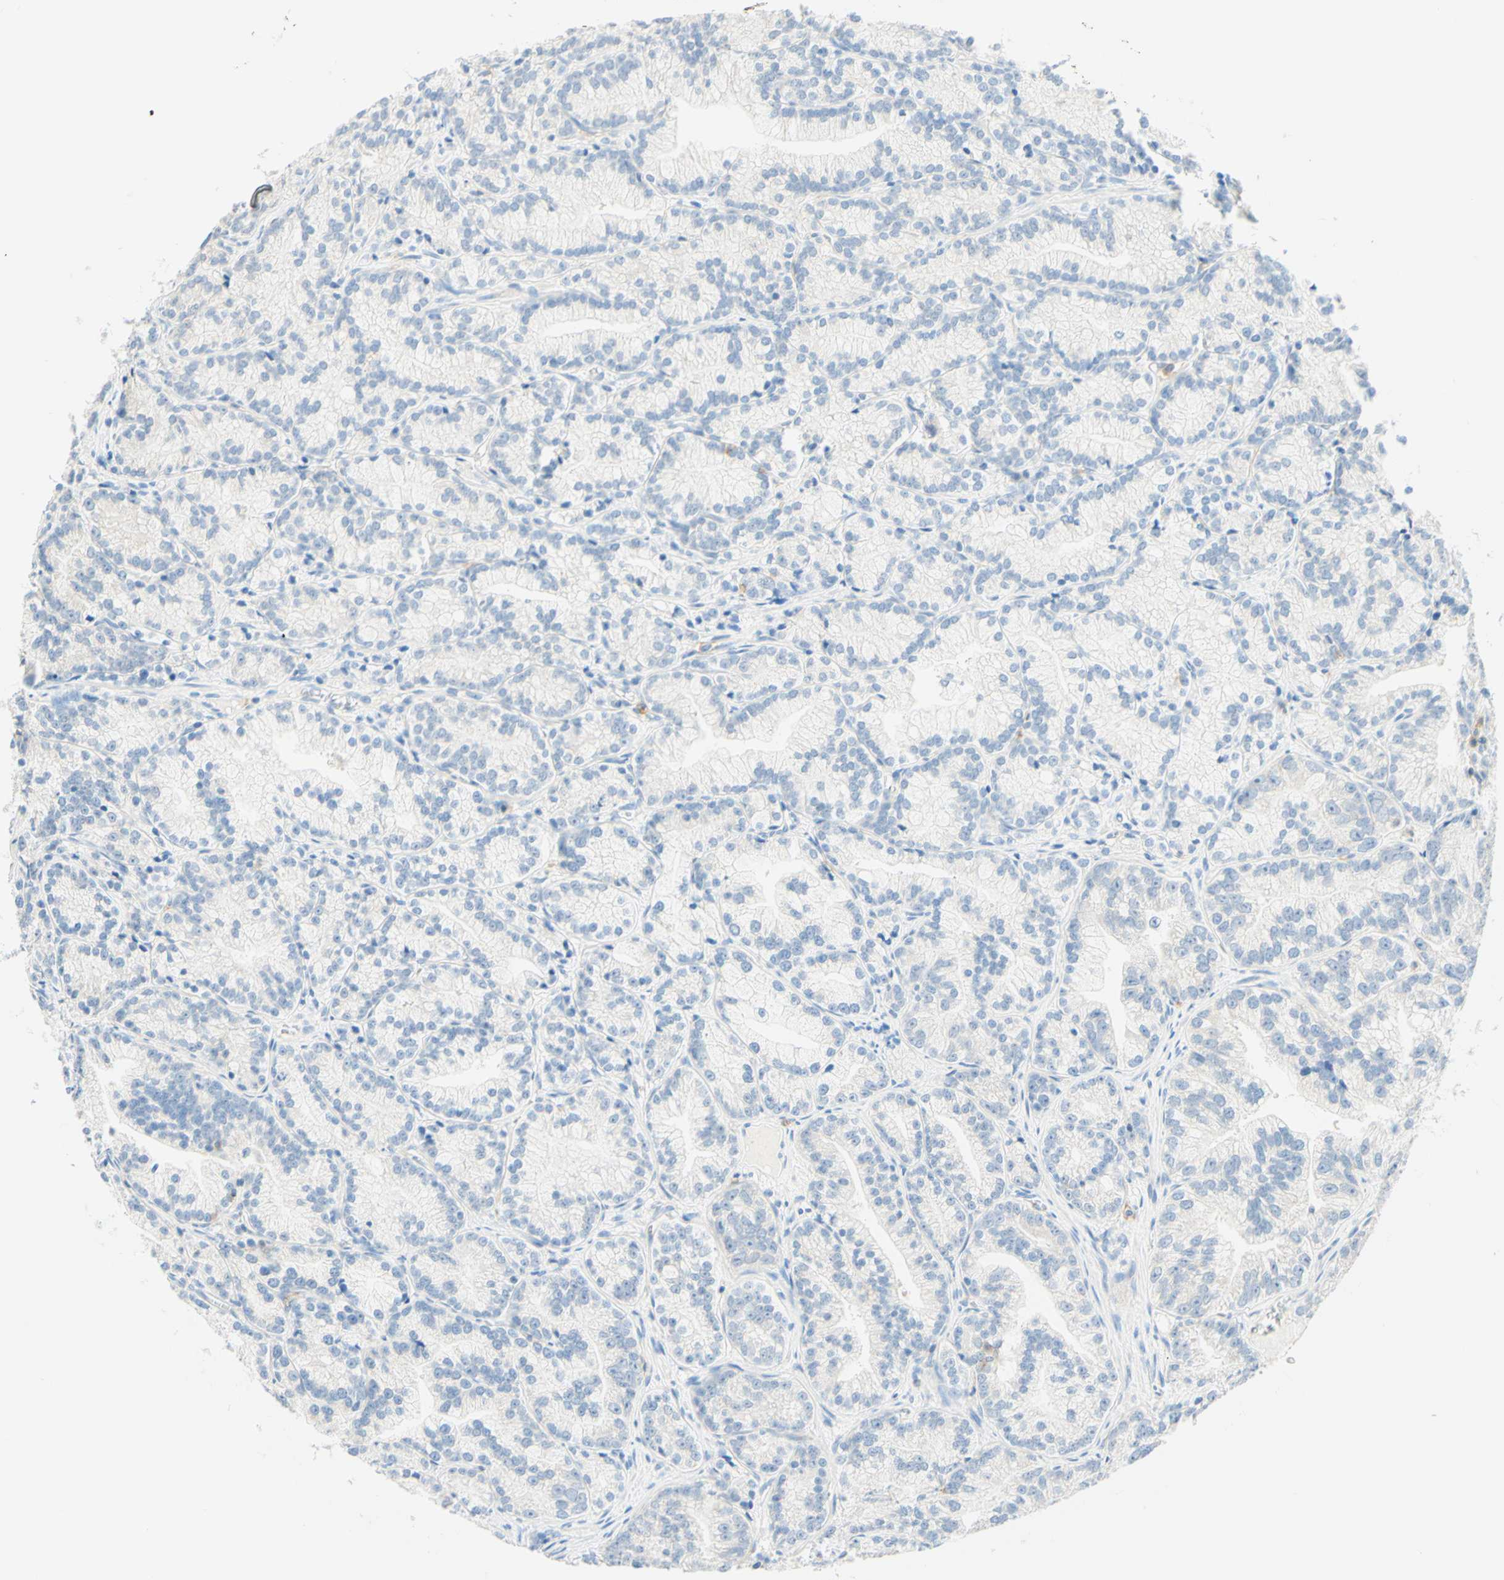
{"staining": {"intensity": "negative", "quantity": "none", "location": "none"}, "tissue": "prostate cancer", "cell_type": "Tumor cells", "image_type": "cancer", "snomed": [{"axis": "morphology", "description": "Adenocarcinoma, Low grade"}, {"axis": "topography", "description": "Prostate"}], "caption": "This histopathology image is of low-grade adenocarcinoma (prostate) stained with IHC to label a protein in brown with the nuclei are counter-stained blue. There is no staining in tumor cells.", "gene": "LAT", "patient": {"sex": "male", "age": 89}}